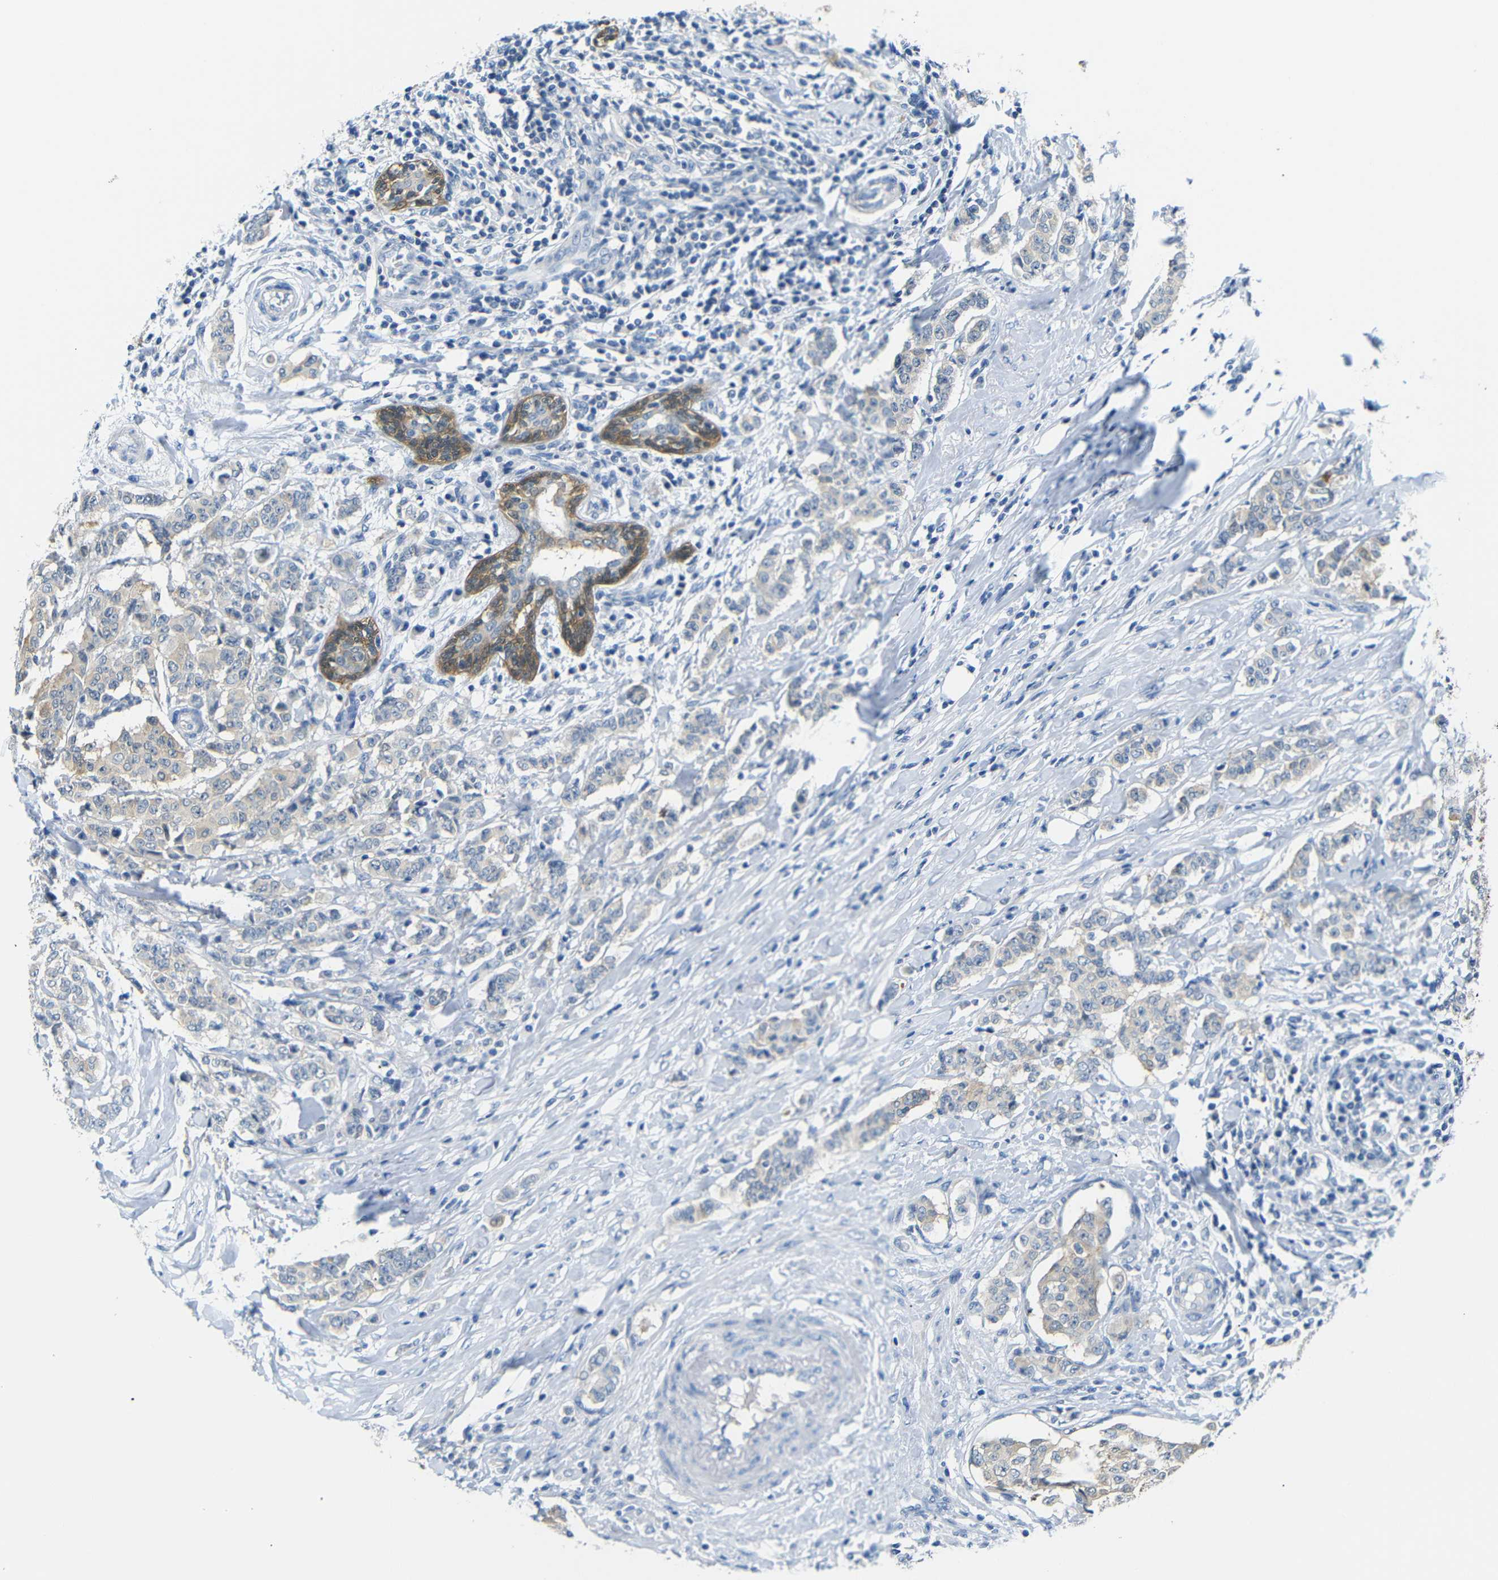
{"staining": {"intensity": "moderate", "quantity": "<25%", "location": "cytoplasmic/membranous"}, "tissue": "breast cancer", "cell_type": "Tumor cells", "image_type": "cancer", "snomed": [{"axis": "morphology", "description": "Duct carcinoma"}, {"axis": "topography", "description": "Breast"}], "caption": "Protein analysis of breast intraductal carcinoma tissue reveals moderate cytoplasmic/membranous expression in approximately <25% of tumor cells.", "gene": "SFN", "patient": {"sex": "female", "age": 40}}